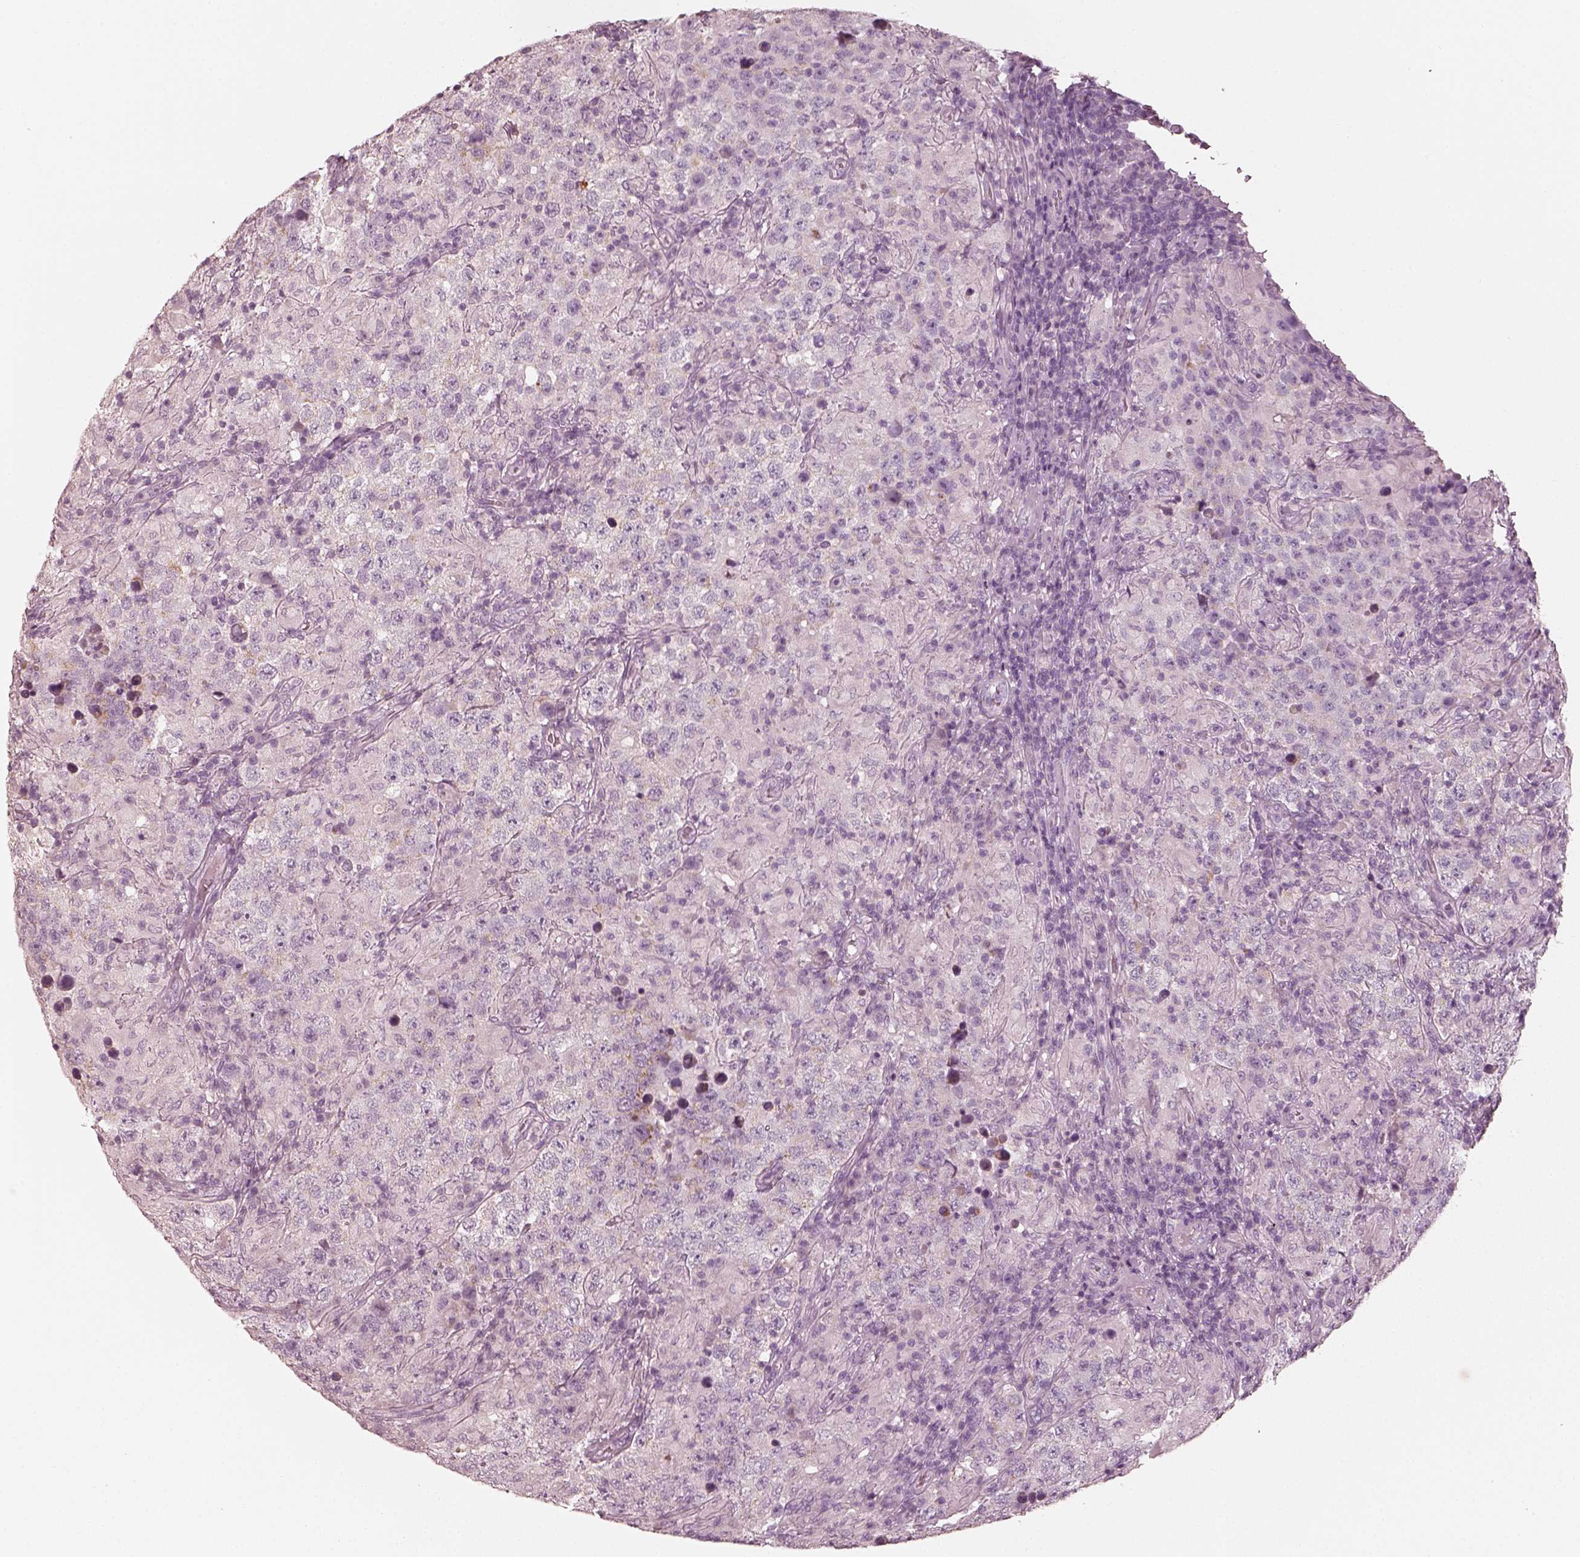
{"staining": {"intensity": "negative", "quantity": "none", "location": "none"}, "tissue": "testis cancer", "cell_type": "Tumor cells", "image_type": "cancer", "snomed": [{"axis": "morphology", "description": "Seminoma, NOS"}, {"axis": "morphology", "description": "Carcinoma, Embryonal, NOS"}, {"axis": "topography", "description": "Testis"}], "caption": "A high-resolution image shows immunohistochemistry staining of testis cancer (embryonal carcinoma), which reveals no significant positivity in tumor cells.", "gene": "R3HDML", "patient": {"sex": "male", "age": 41}}